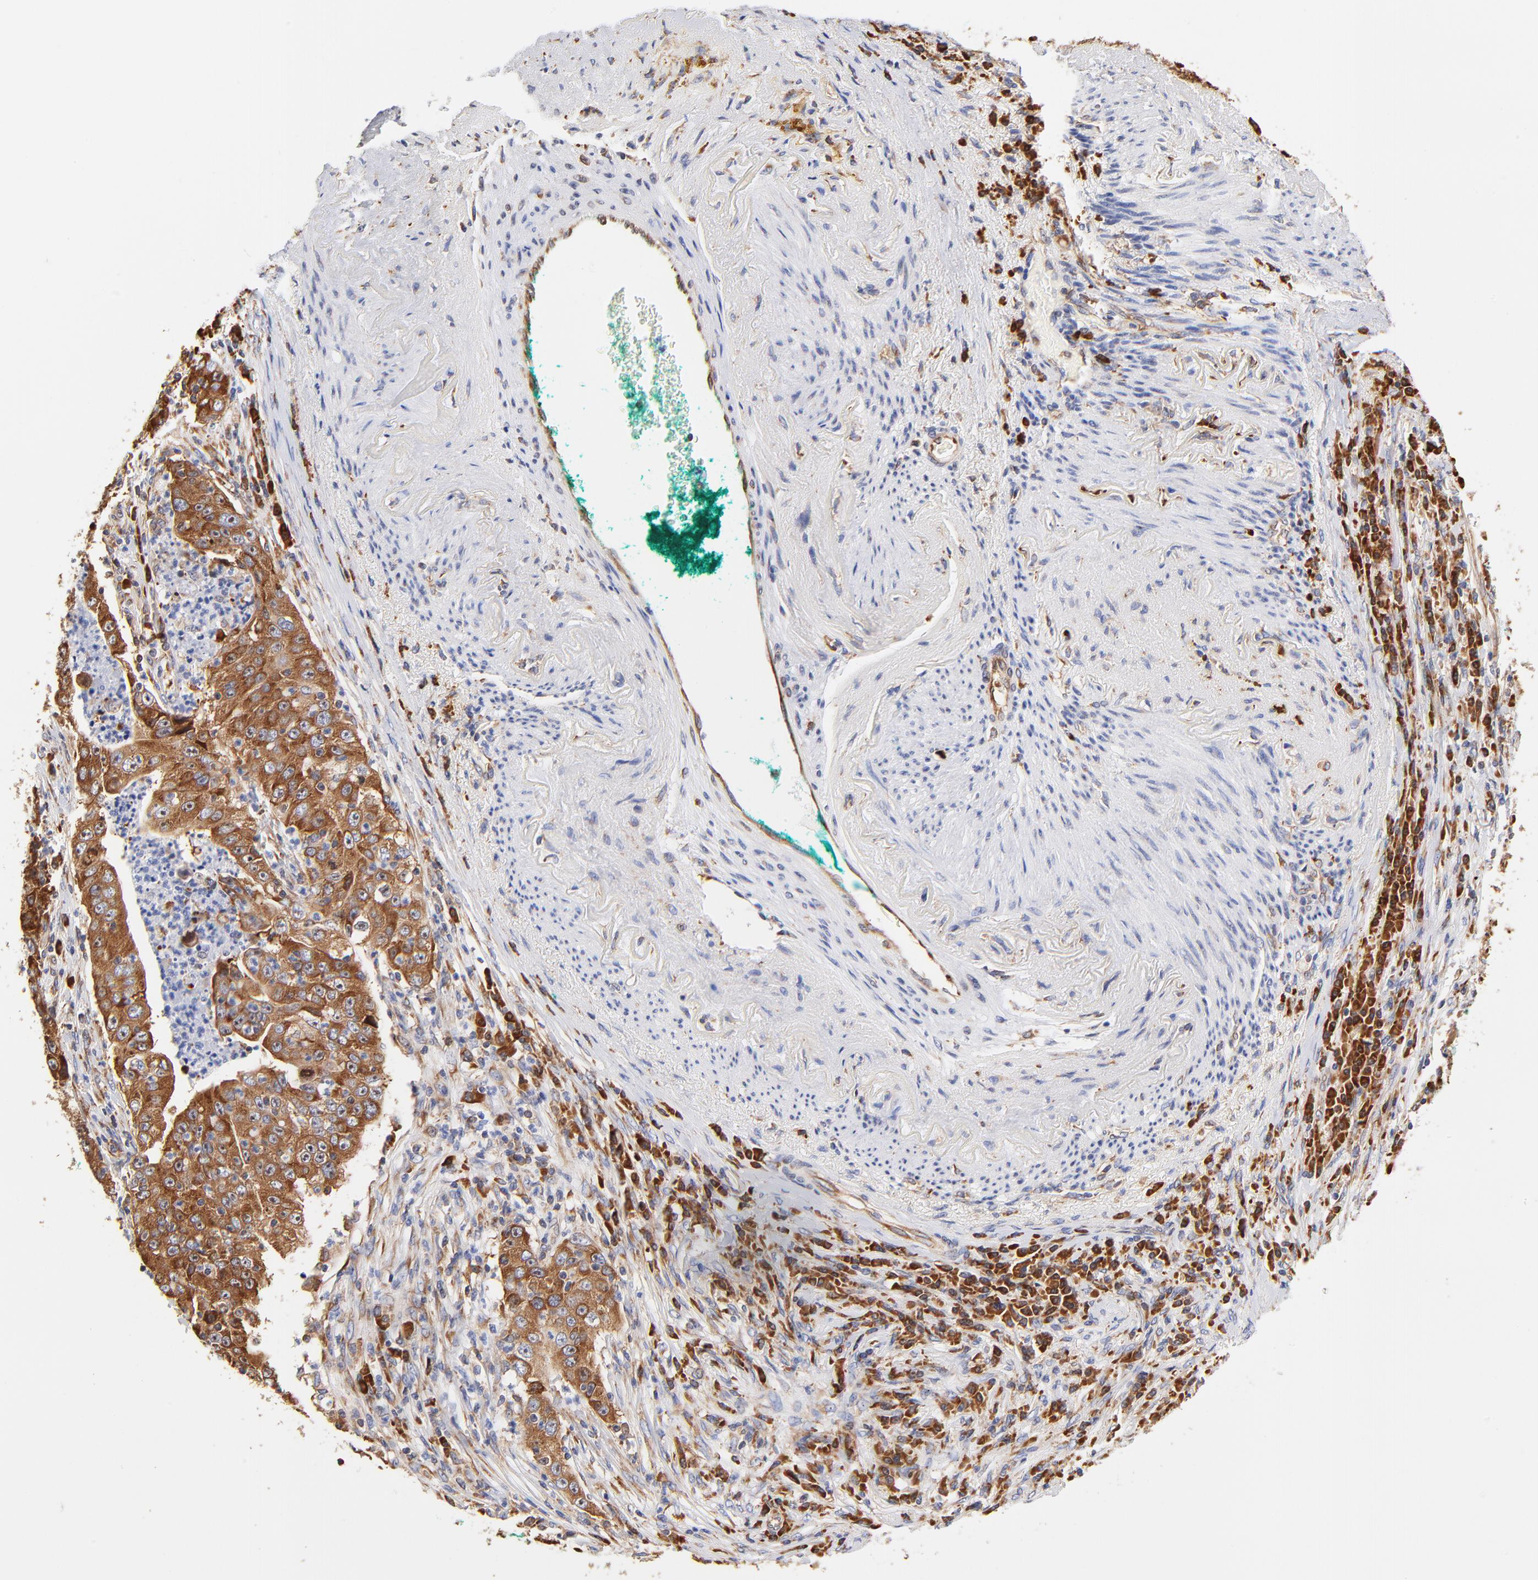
{"staining": {"intensity": "moderate", "quantity": ">75%", "location": "cytoplasmic/membranous"}, "tissue": "lung cancer", "cell_type": "Tumor cells", "image_type": "cancer", "snomed": [{"axis": "morphology", "description": "Squamous cell carcinoma, NOS"}, {"axis": "topography", "description": "Lung"}], "caption": "Immunohistochemistry (IHC) micrograph of neoplastic tissue: lung cancer (squamous cell carcinoma) stained using immunohistochemistry exhibits medium levels of moderate protein expression localized specifically in the cytoplasmic/membranous of tumor cells, appearing as a cytoplasmic/membranous brown color.", "gene": "RPL27", "patient": {"sex": "male", "age": 64}}